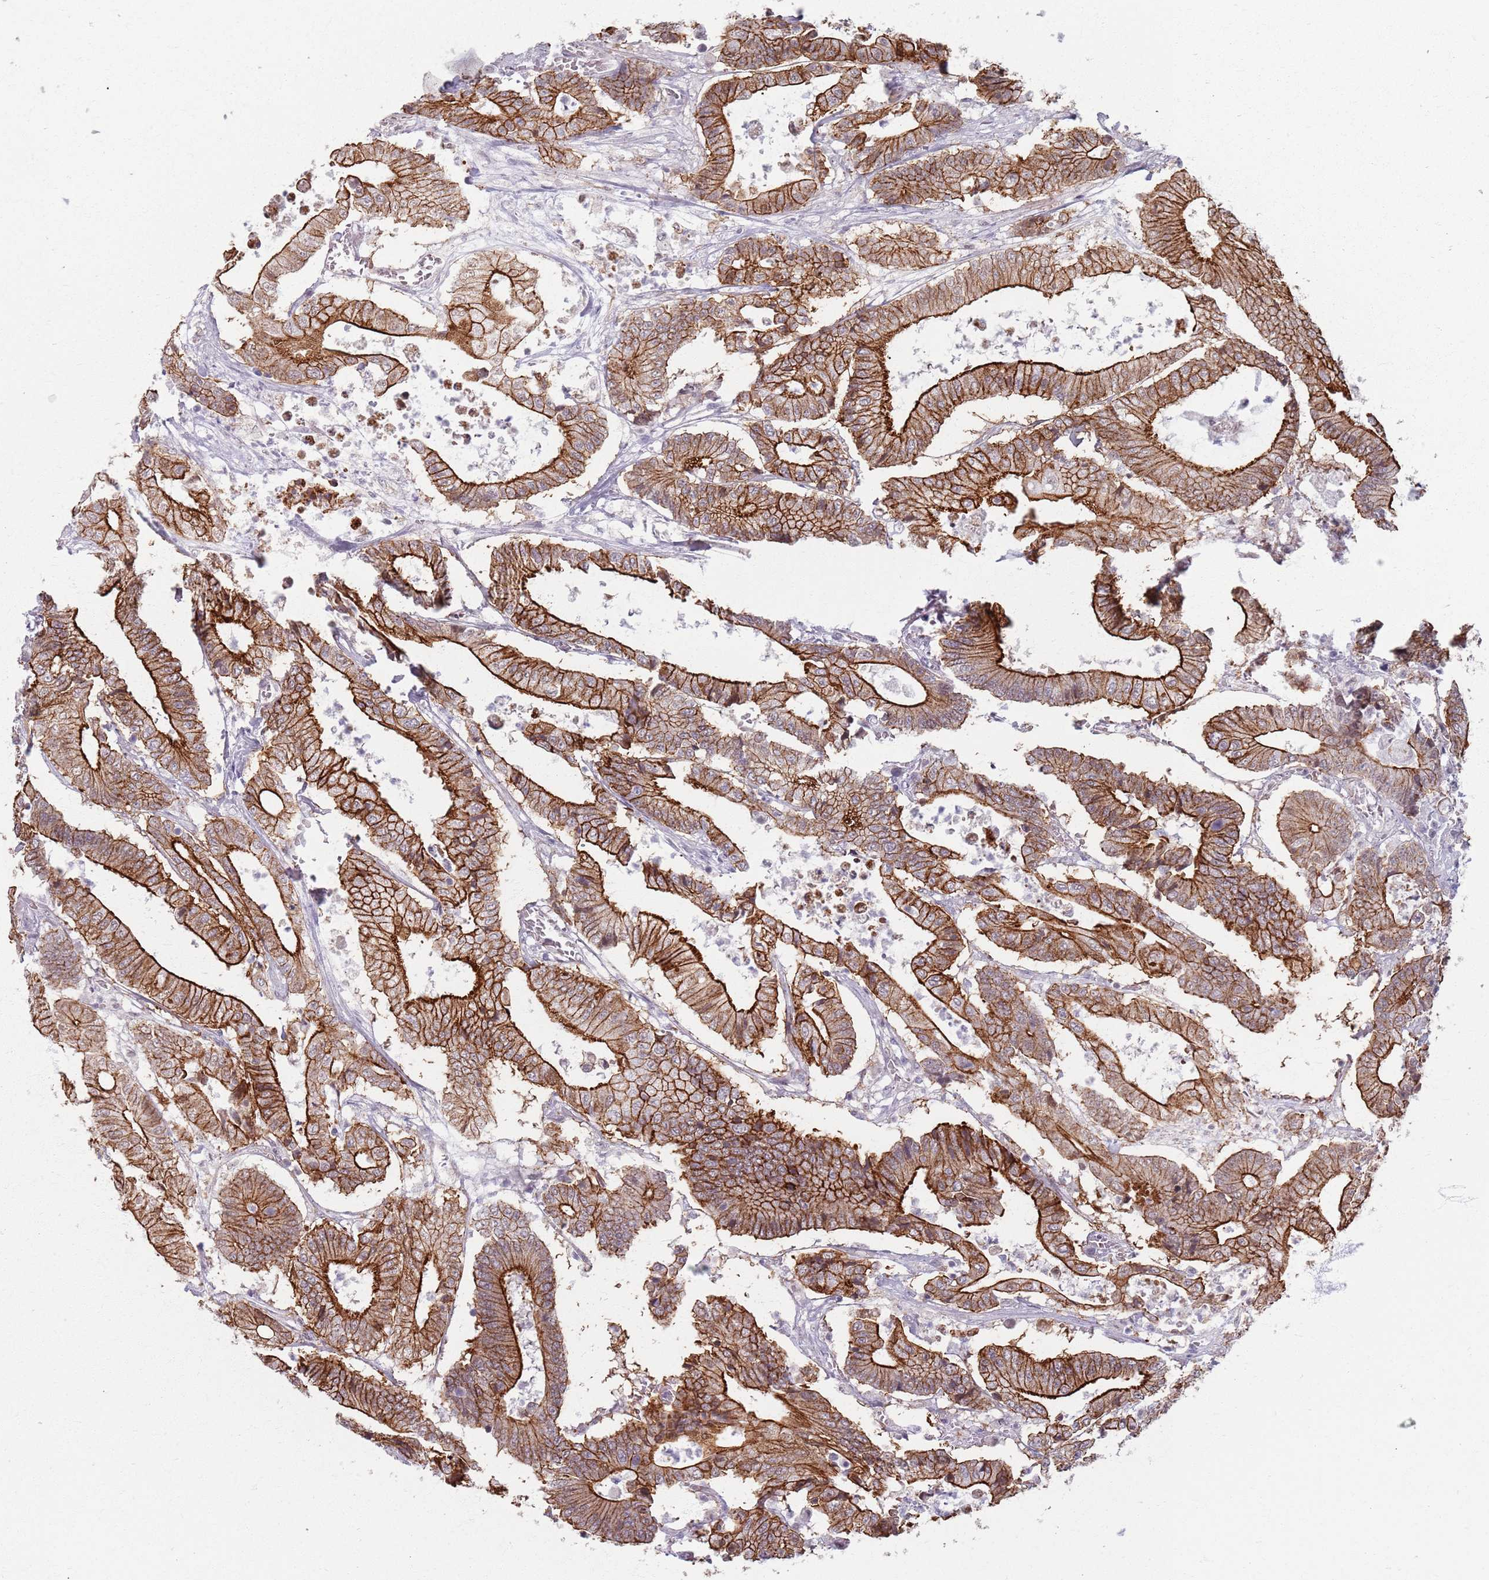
{"staining": {"intensity": "strong", "quantity": ">75%", "location": "cytoplasmic/membranous"}, "tissue": "colorectal cancer", "cell_type": "Tumor cells", "image_type": "cancer", "snomed": [{"axis": "morphology", "description": "Adenocarcinoma, NOS"}, {"axis": "topography", "description": "Colon"}], "caption": "Human colorectal cancer (adenocarcinoma) stained for a protein (brown) reveals strong cytoplasmic/membranous positive positivity in approximately >75% of tumor cells.", "gene": "KCNA5", "patient": {"sex": "female", "age": 84}}